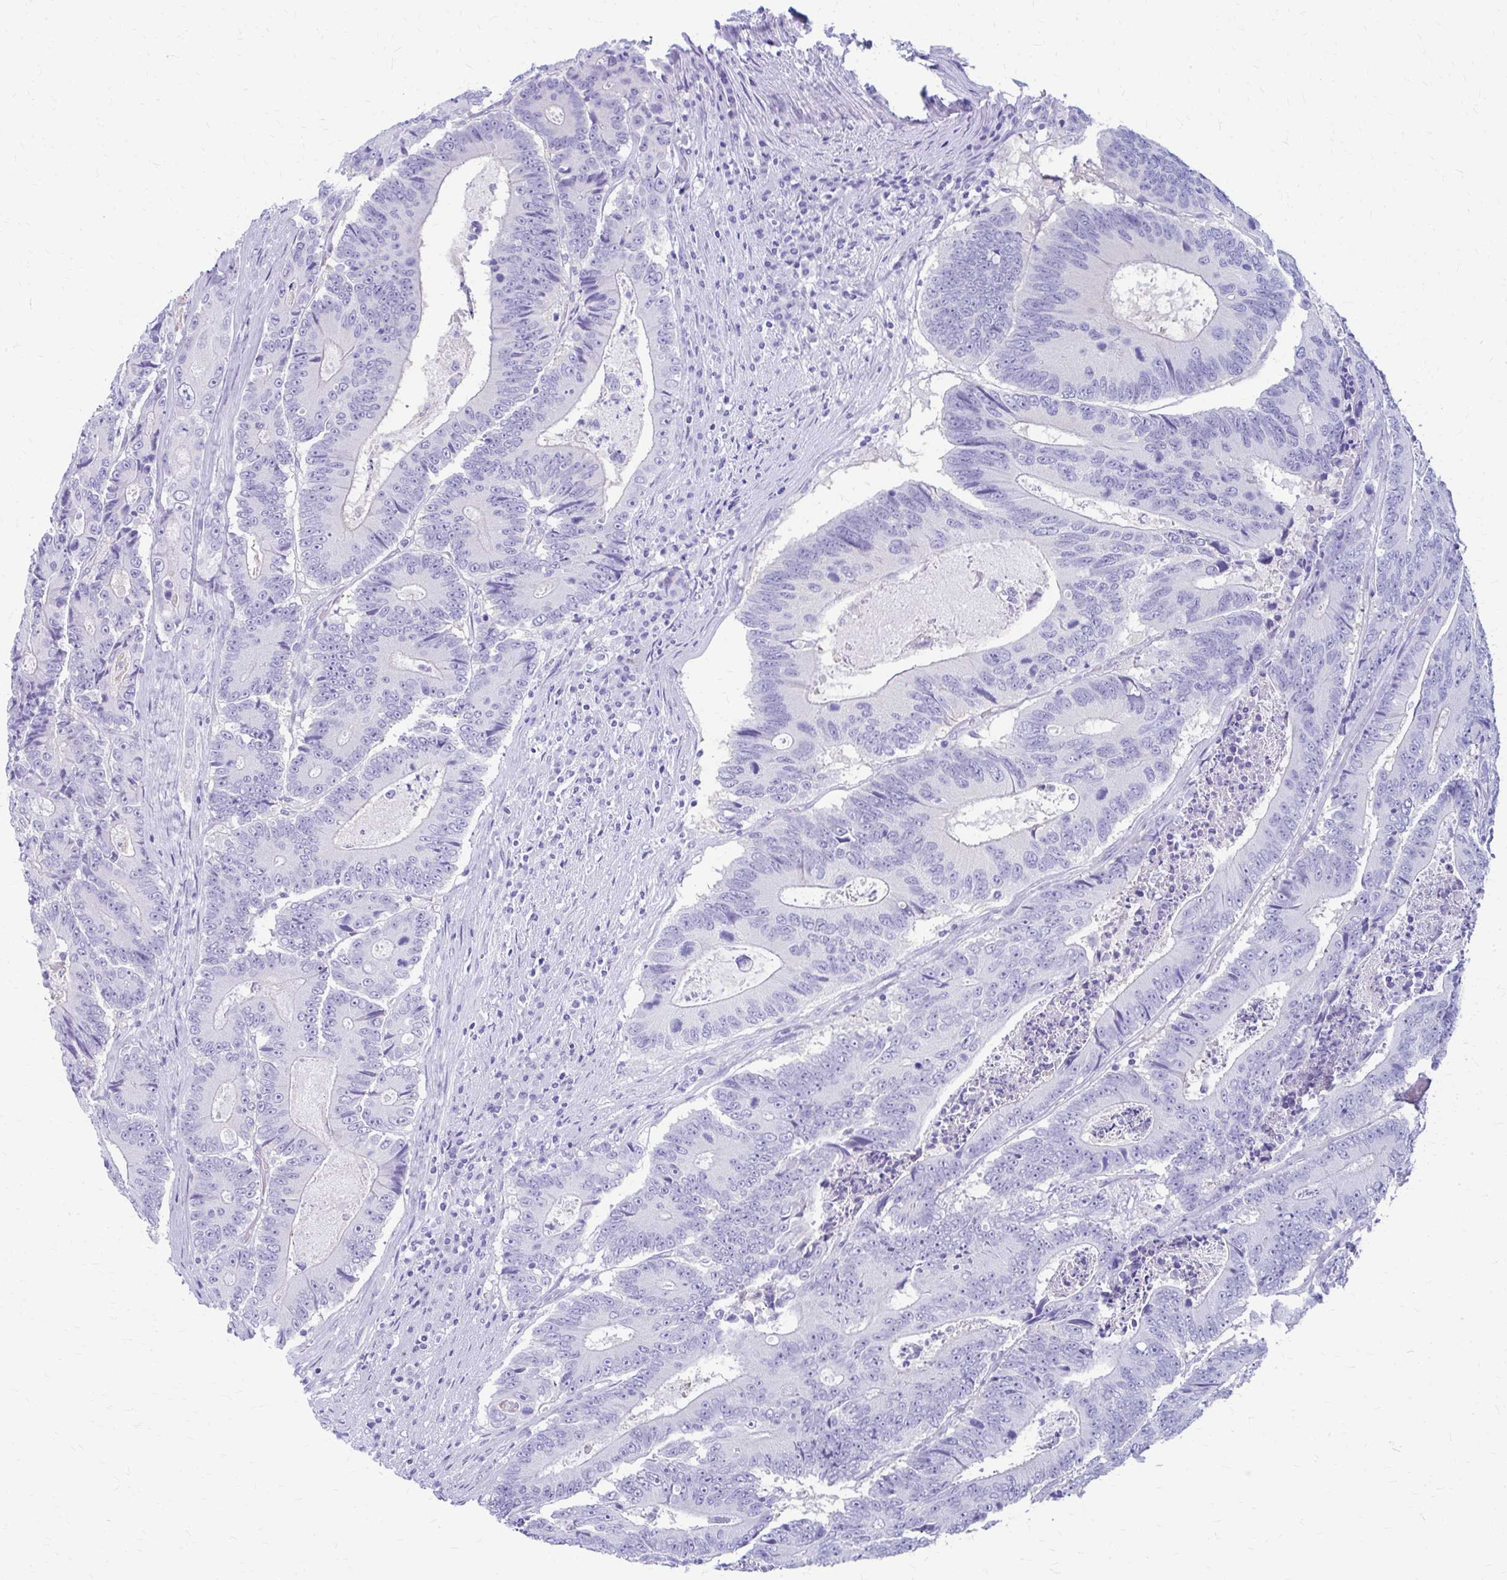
{"staining": {"intensity": "negative", "quantity": "none", "location": "none"}, "tissue": "colorectal cancer", "cell_type": "Tumor cells", "image_type": "cancer", "snomed": [{"axis": "morphology", "description": "Adenocarcinoma, NOS"}, {"axis": "topography", "description": "Colon"}], "caption": "IHC photomicrograph of human adenocarcinoma (colorectal) stained for a protein (brown), which displays no positivity in tumor cells.", "gene": "NSG2", "patient": {"sex": "male", "age": 83}}